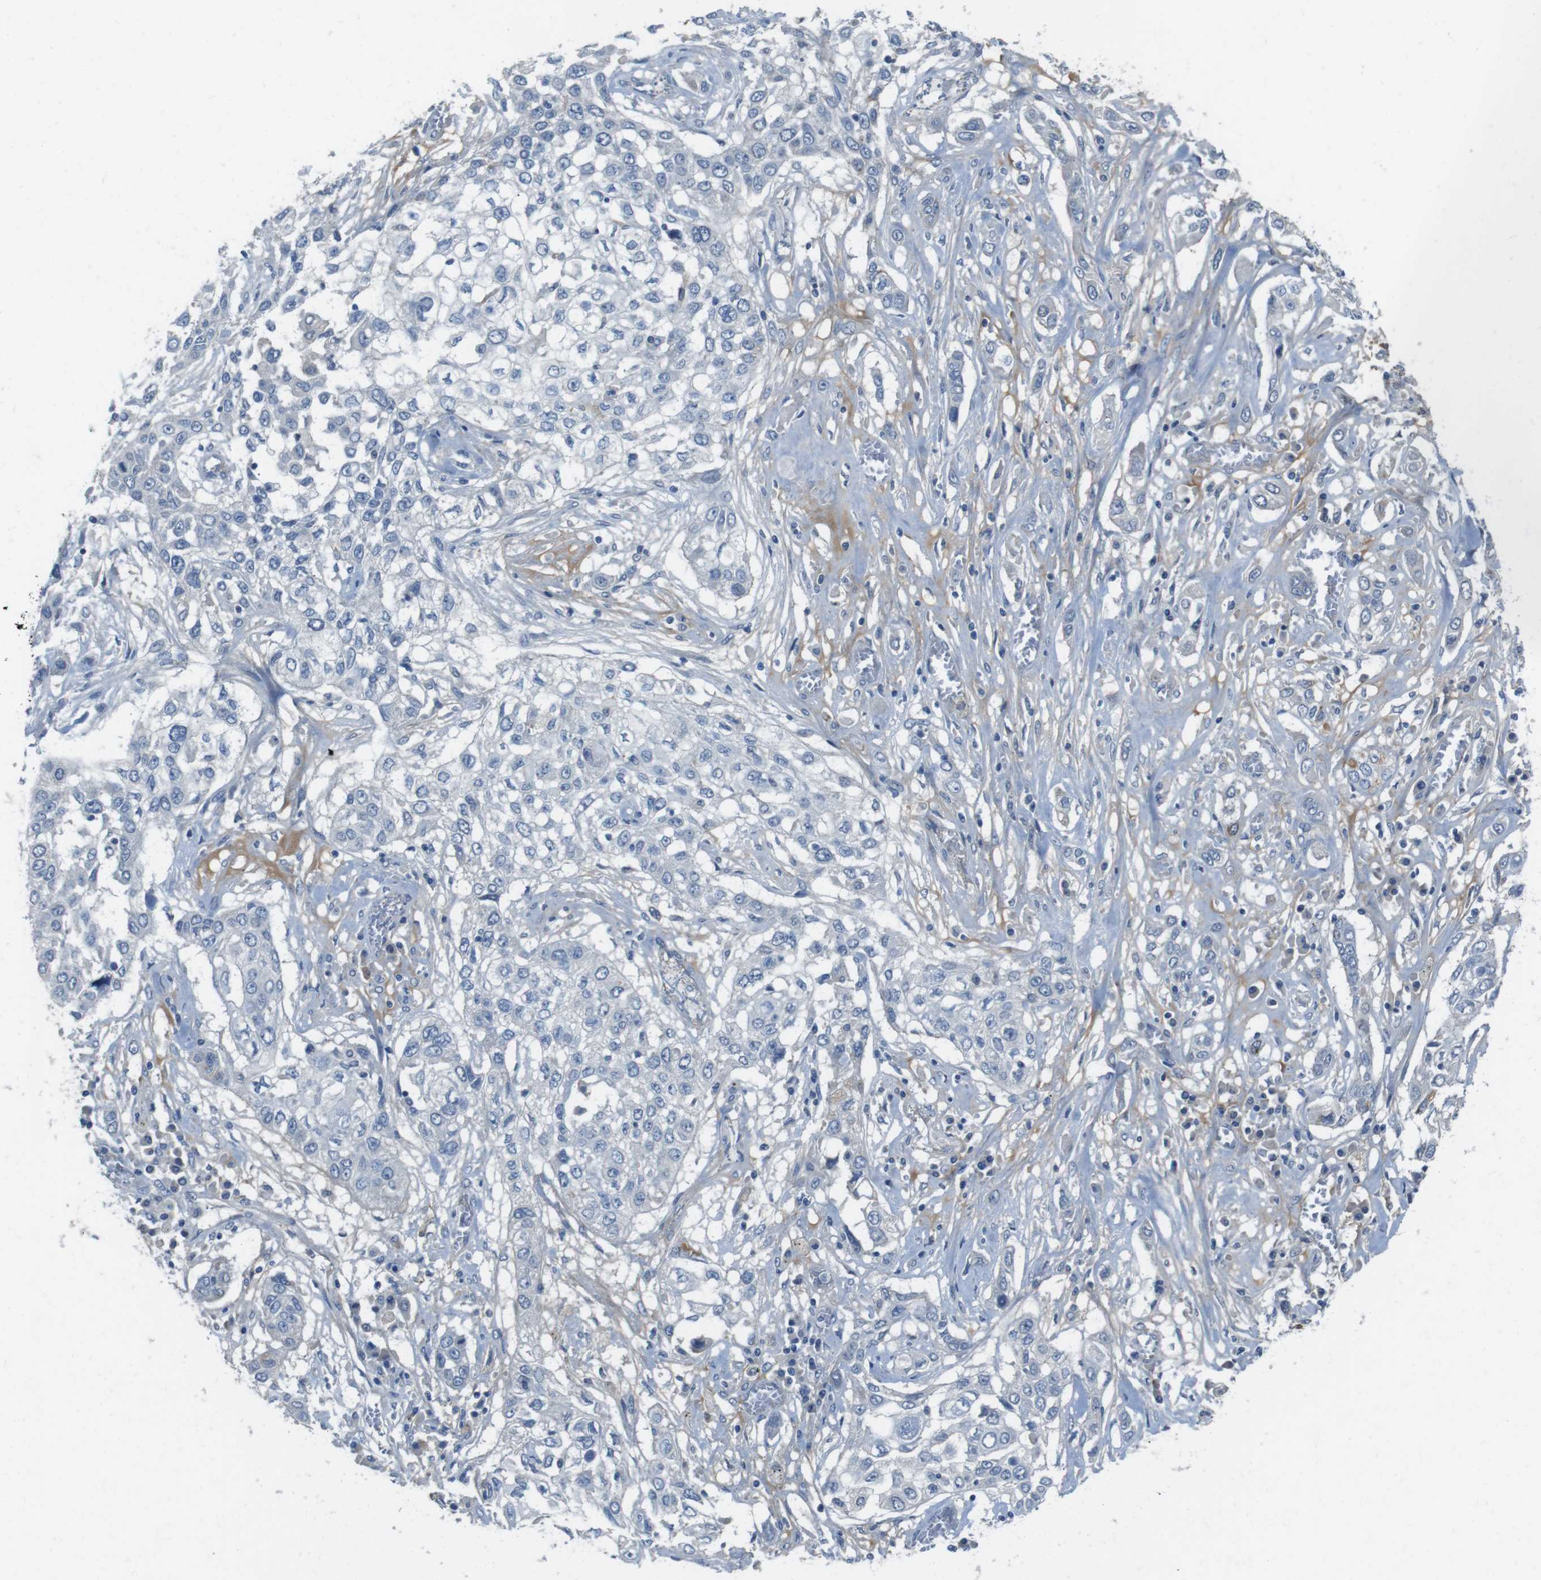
{"staining": {"intensity": "negative", "quantity": "none", "location": "none"}, "tissue": "lung cancer", "cell_type": "Tumor cells", "image_type": "cancer", "snomed": [{"axis": "morphology", "description": "Squamous cell carcinoma, NOS"}, {"axis": "topography", "description": "Lung"}], "caption": "Tumor cells show no significant expression in lung squamous cell carcinoma. The staining was performed using DAB (3,3'-diaminobenzidine) to visualize the protein expression in brown, while the nuclei were stained in blue with hematoxylin (Magnification: 20x).", "gene": "CYP2C8", "patient": {"sex": "male", "age": 71}}